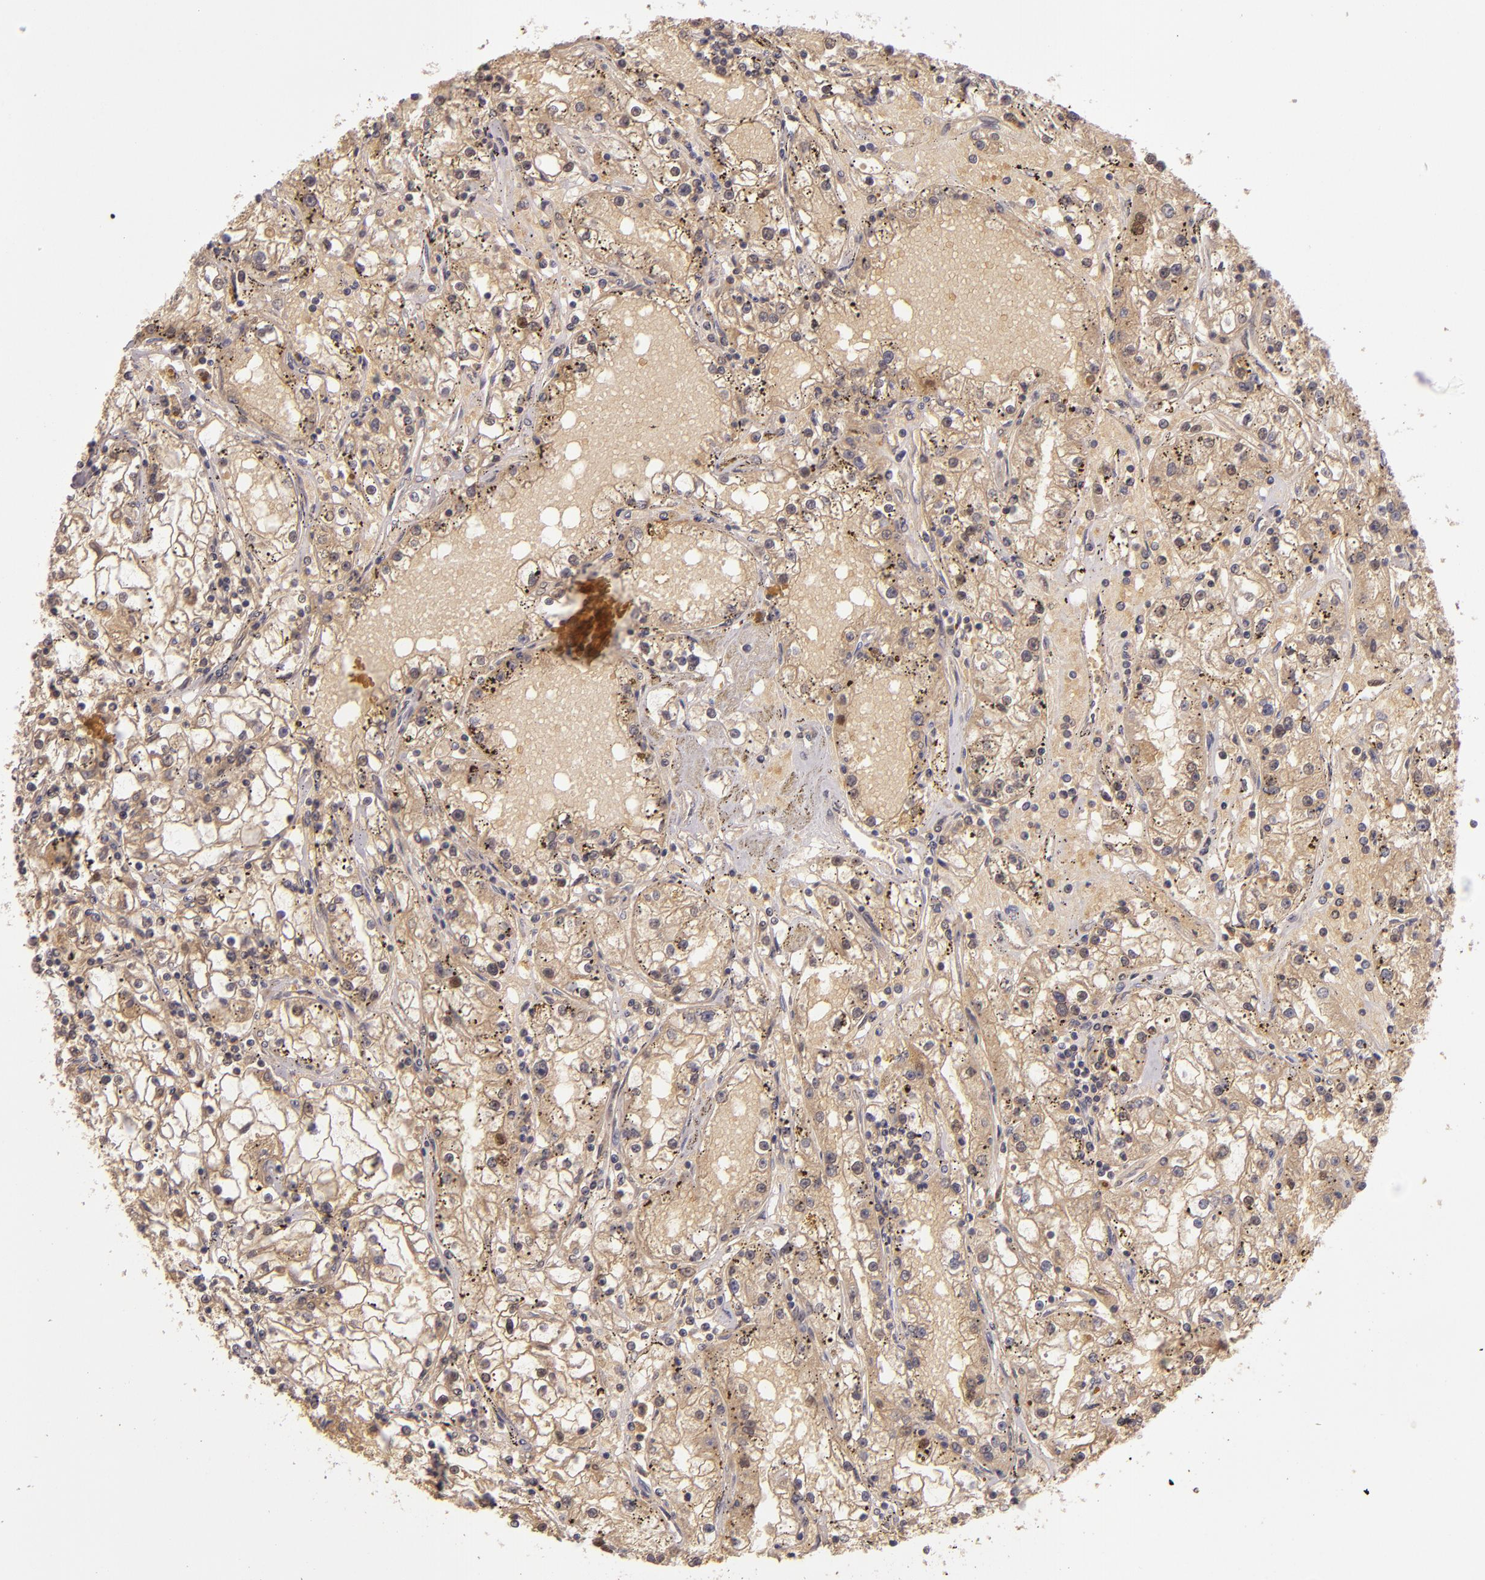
{"staining": {"intensity": "weak", "quantity": ">75%", "location": "cytoplasmic/membranous,nuclear"}, "tissue": "renal cancer", "cell_type": "Tumor cells", "image_type": "cancer", "snomed": [{"axis": "morphology", "description": "Adenocarcinoma, NOS"}, {"axis": "topography", "description": "Kidney"}], "caption": "This histopathology image exhibits renal cancer (adenocarcinoma) stained with IHC to label a protein in brown. The cytoplasmic/membranous and nuclear of tumor cells show weak positivity for the protein. Nuclei are counter-stained blue.", "gene": "LRG1", "patient": {"sex": "male", "age": 56}}